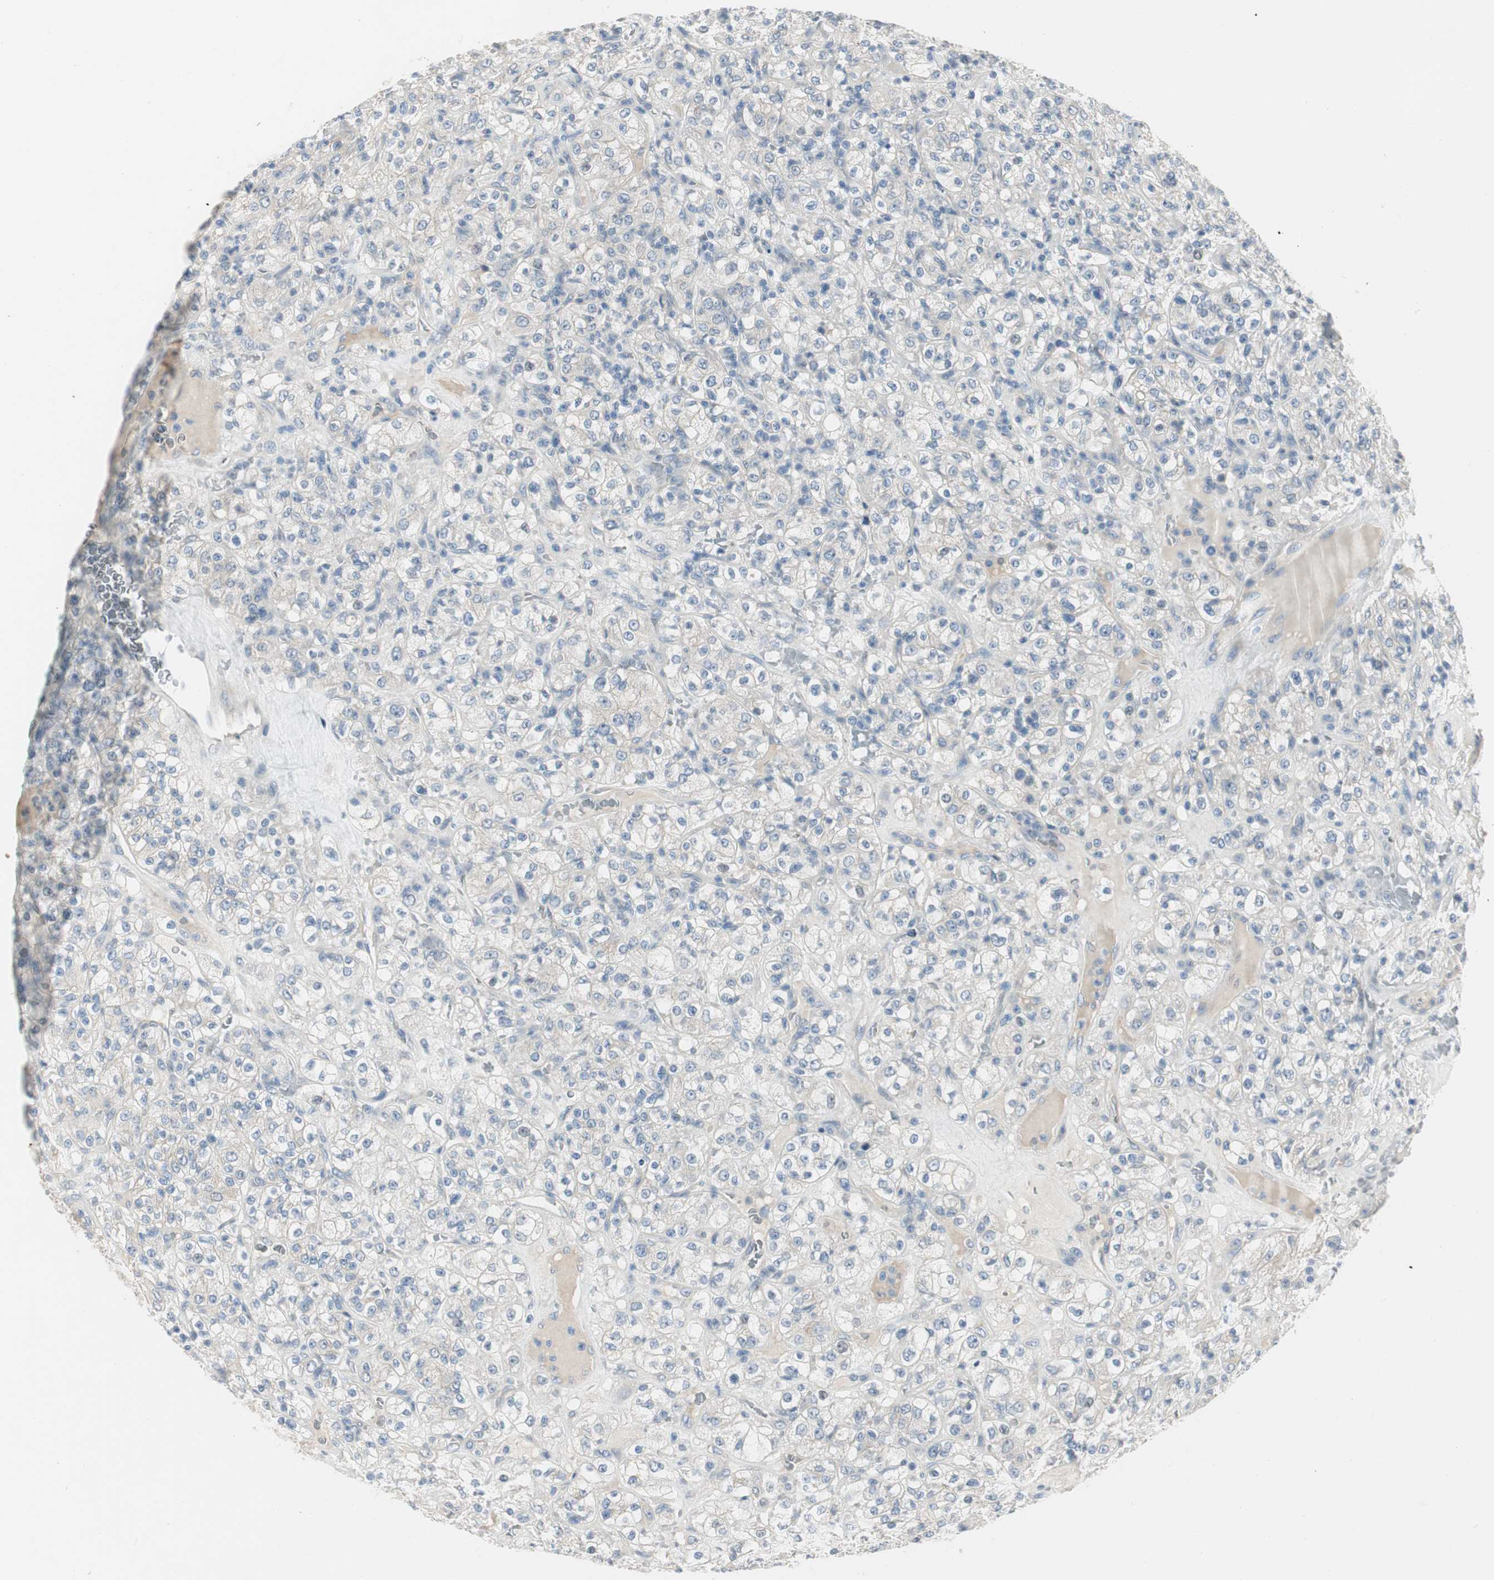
{"staining": {"intensity": "negative", "quantity": "none", "location": "none"}, "tissue": "renal cancer", "cell_type": "Tumor cells", "image_type": "cancer", "snomed": [{"axis": "morphology", "description": "Normal tissue, NOS"}, {"axis": "morphology", "description": "Adenocarcinoma, NOS"}, {"axis": "topography", "description": "Kidney"}], "caption": "Tumor cells are negative for brown protein staining in renal adenocarcinoma. The staining is performed using DAB brown chromogen with nuclei counter-stained in using hematoxylin.", "gene": "SPINK4", "patient": {"sex": "female", "age": 72}}